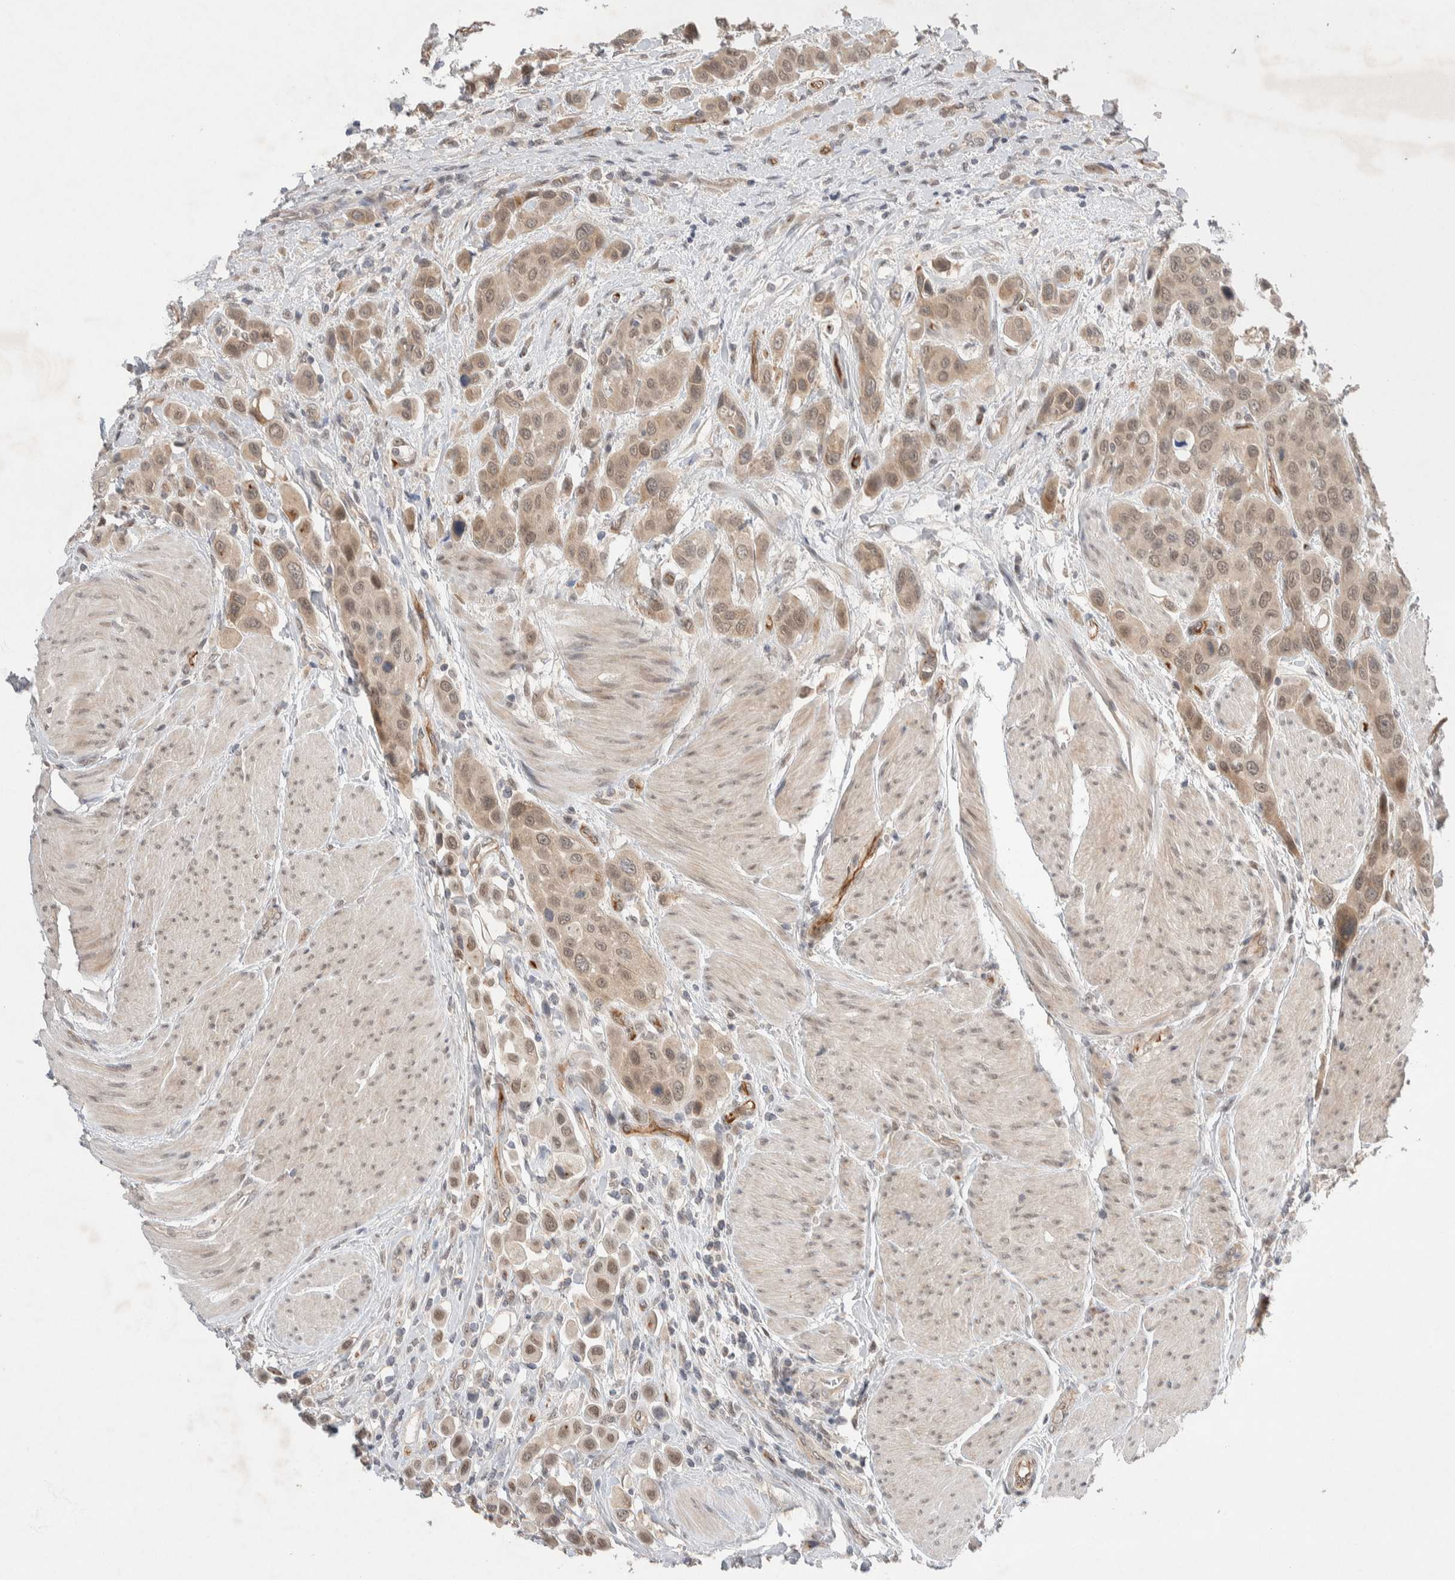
{"staining": {"intensity": "weak", "quantity": ">75%", "location": "cytoplasmic/membranous,nuclear"}, "tissue": "urothelial cancer", "cell_type": "Tumor cells", "image_type": "cancer", "snomed": [{"axis": "morphology", "description": "Urothelial carcinoma, High grade"}, {"axis": "topography", "description": "Urinary bladder"}], "caption": "An immunohistochemistry (IHC) image of tumor tissue is shown. Protein staining in brown highlights weak cytoplasmic/membranous and nuclear positivity in urothelial cancer within tumor cells.", "gene": "ZNF704", "patient": {"sex": "male", "age": 50}}